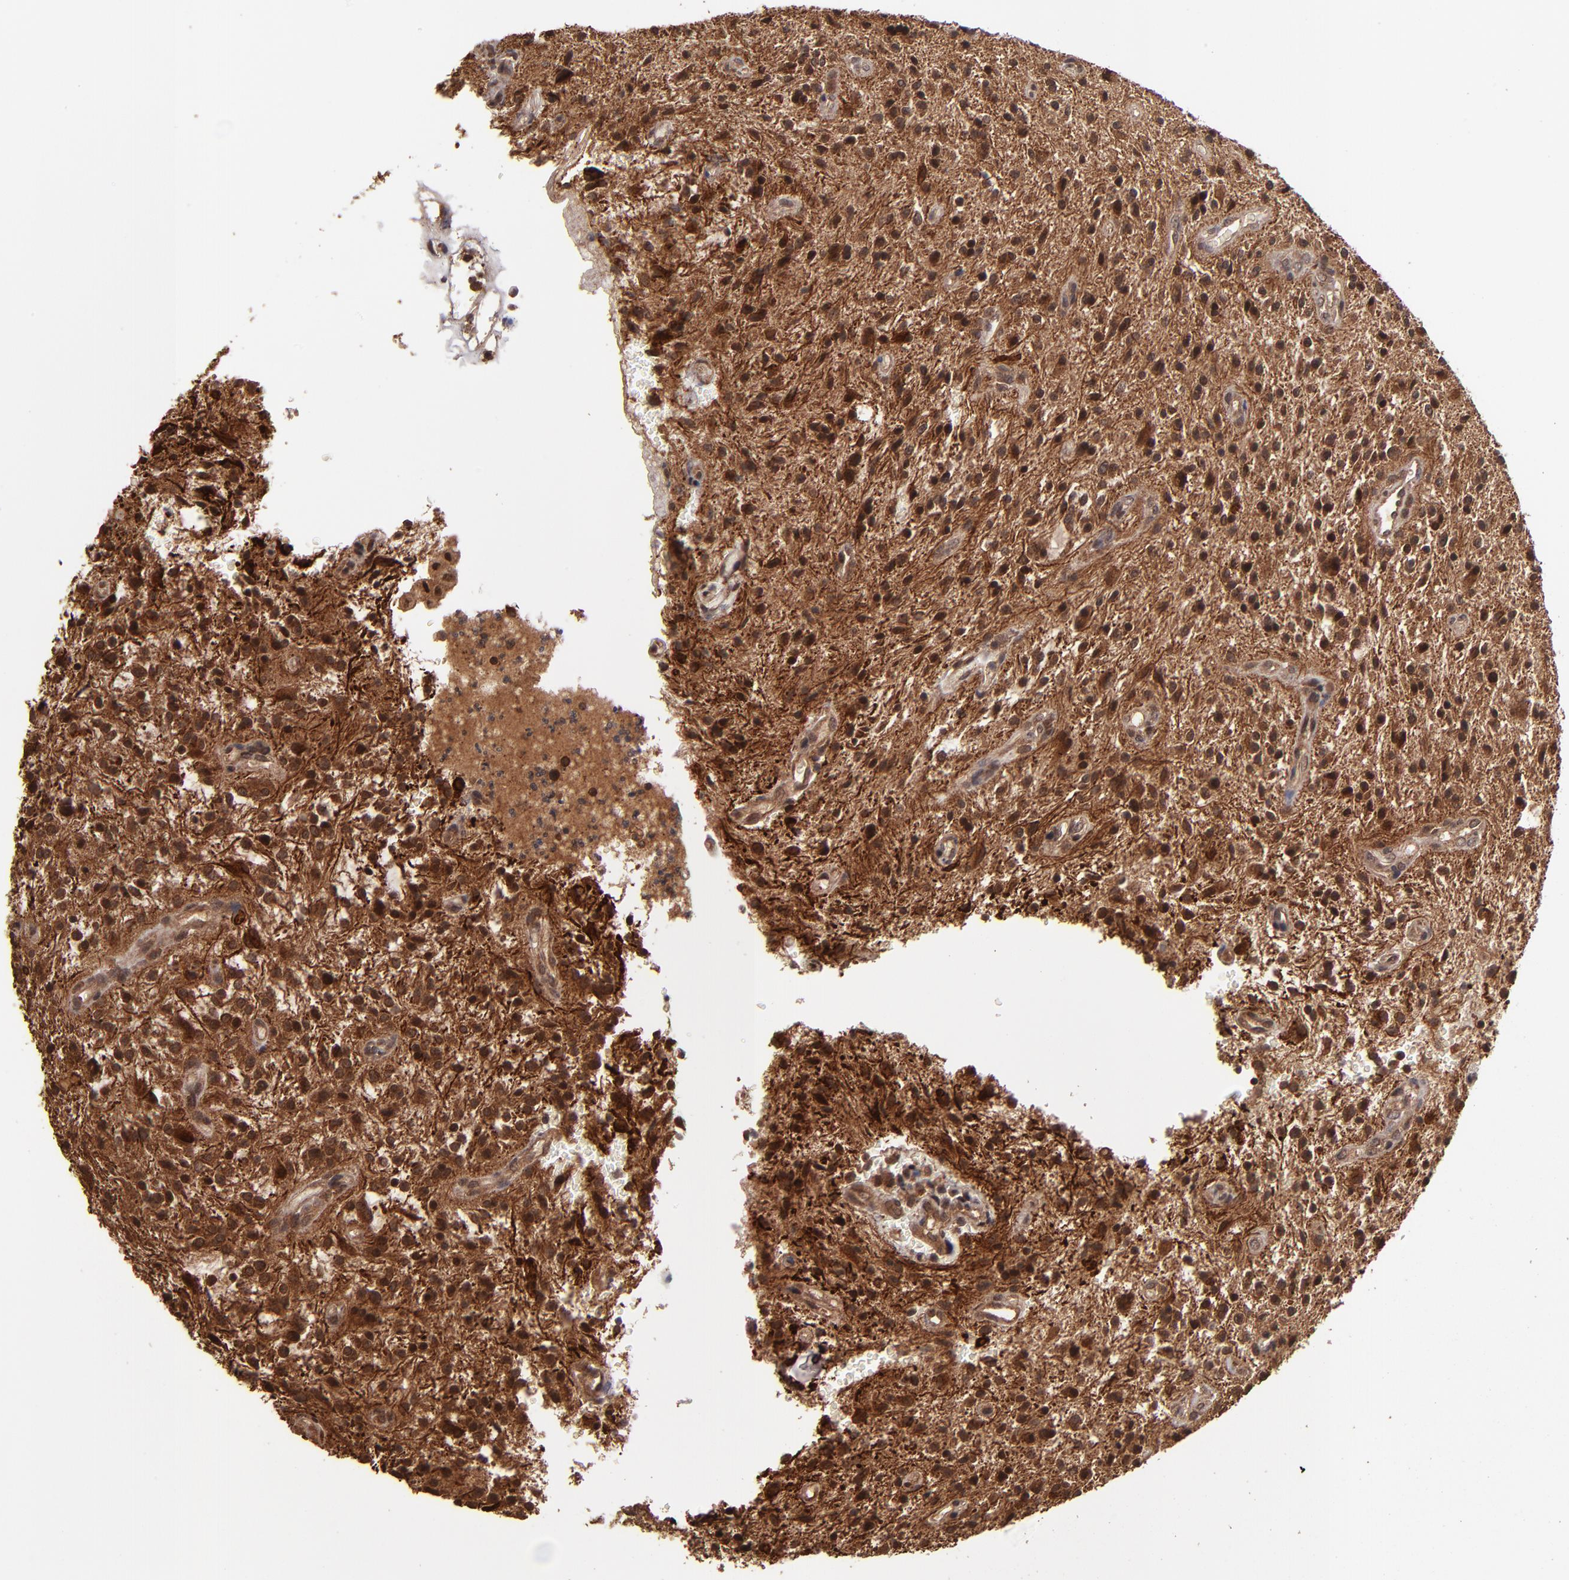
{"staining": {"intensity": "strong", "quantity": ">75%", "location": "cytoplasmic/membranous"}, "tissue": "glioma", "cell_type": "Tumor cells", "image_type": "cancer", "snomed": [{"axis": "morphology", "description": "Glioma, malignant, NOS"}, {"axis": "topography", "description": "Cerebellum"}], "caption": "Human glioma stained with a protein marker reveals strong staining in tumor cells.", "gene": "NFE2L2", "patient": {"sex": "female", "age": 10}}